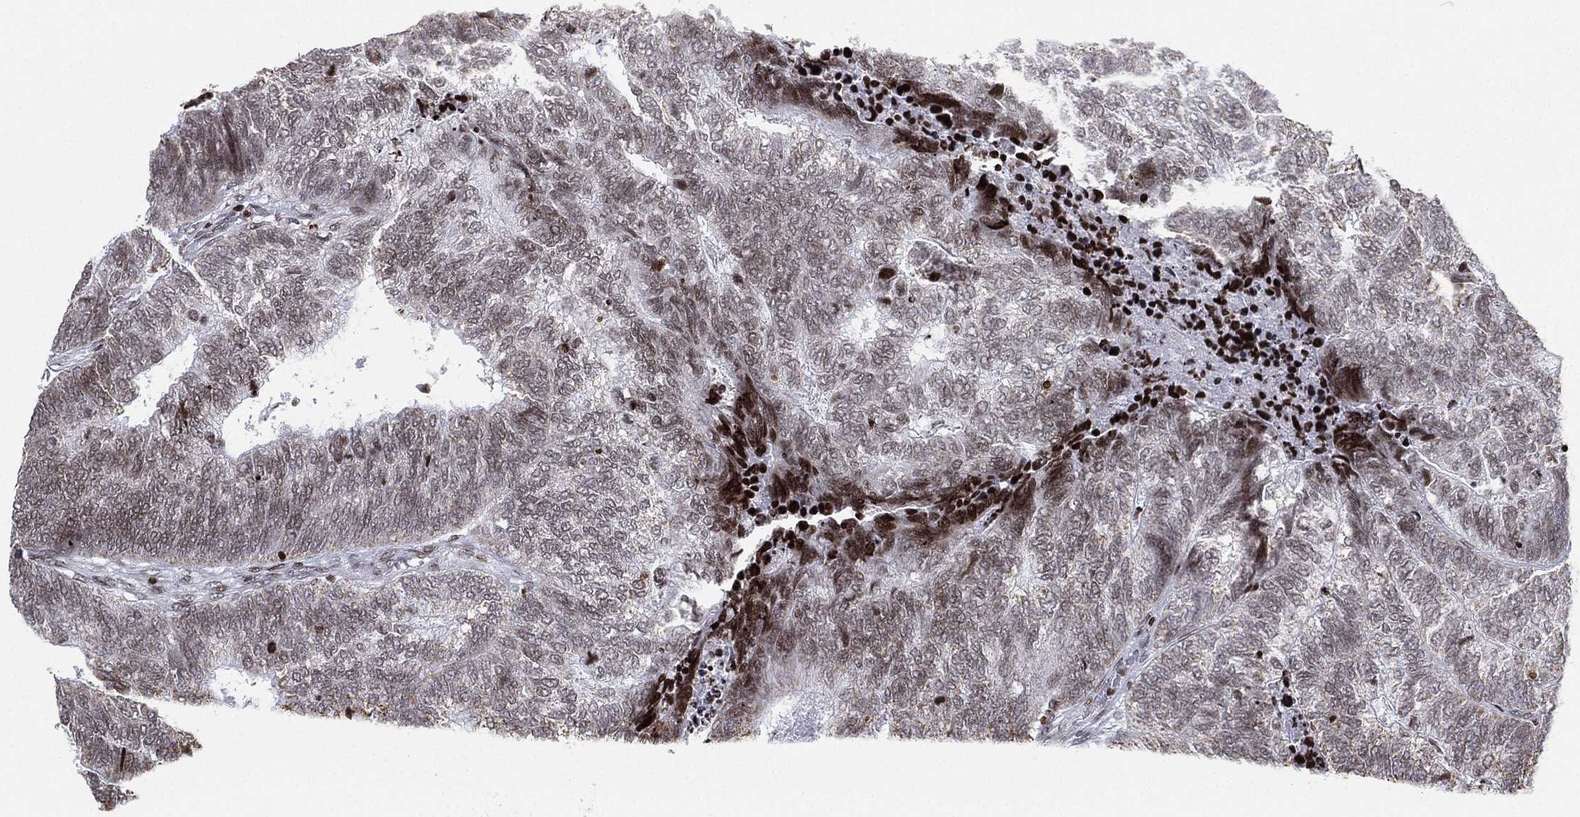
{"staining": {"intensity": "moderate", "quantity": "<25%", "location": "nuclear"}, "tissue": "colorectal cancer", "cell_type": "Tumor cells", "image_type": "cancer", "snomed": [{"axis": "morphology", "description": "Adenocarcinoma, NOS"}, {"axis": "topography", "description": "Colon"}], "caption": "Colorectal cancer (adenocarcinoma) stained for a protein (brown) displays moderate nuclear positive positivity in about <25% of tumor cells.", "gene": "MFSD14A", "patient": {"sex": "female", "age": 67}}